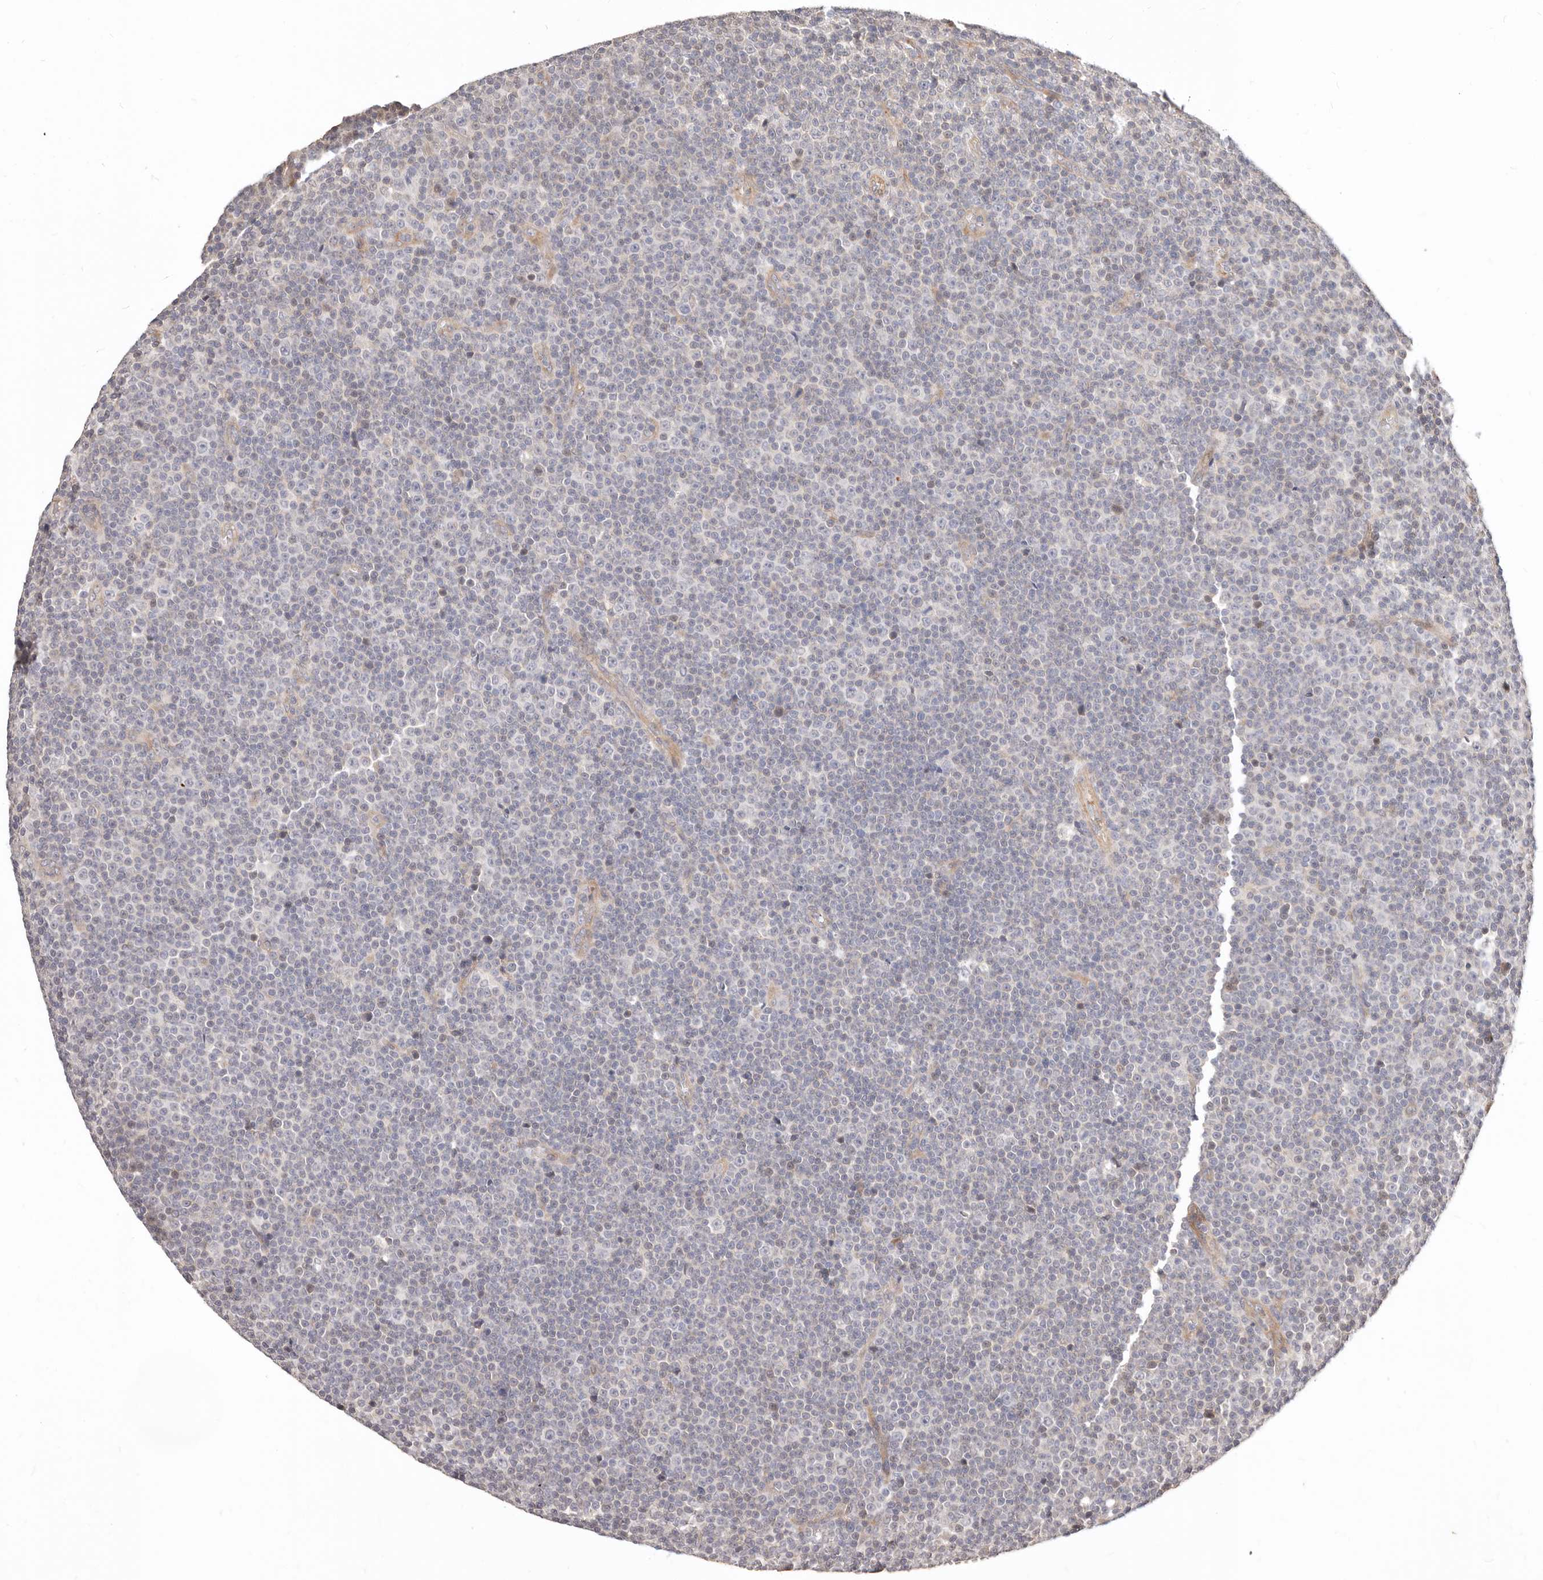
{"staining": {"intensity": "negative", "quantity": "none", "location": "none"}, "tissue": "lymphoma", "cell_type": "Tumor cells", "image_type": "cancer", "snomed": [{"axis": "morphology", "description": "Malignant lymphoma, non-Hodgkin's type, Low grade"}, {"axis": "topography", "description": "Lymph node"}], "caption": "Tumor cells show no significant positivity in lymphoma.", "gene": "ZRANB1", "patient": {"sex": "female", "age": 67}}